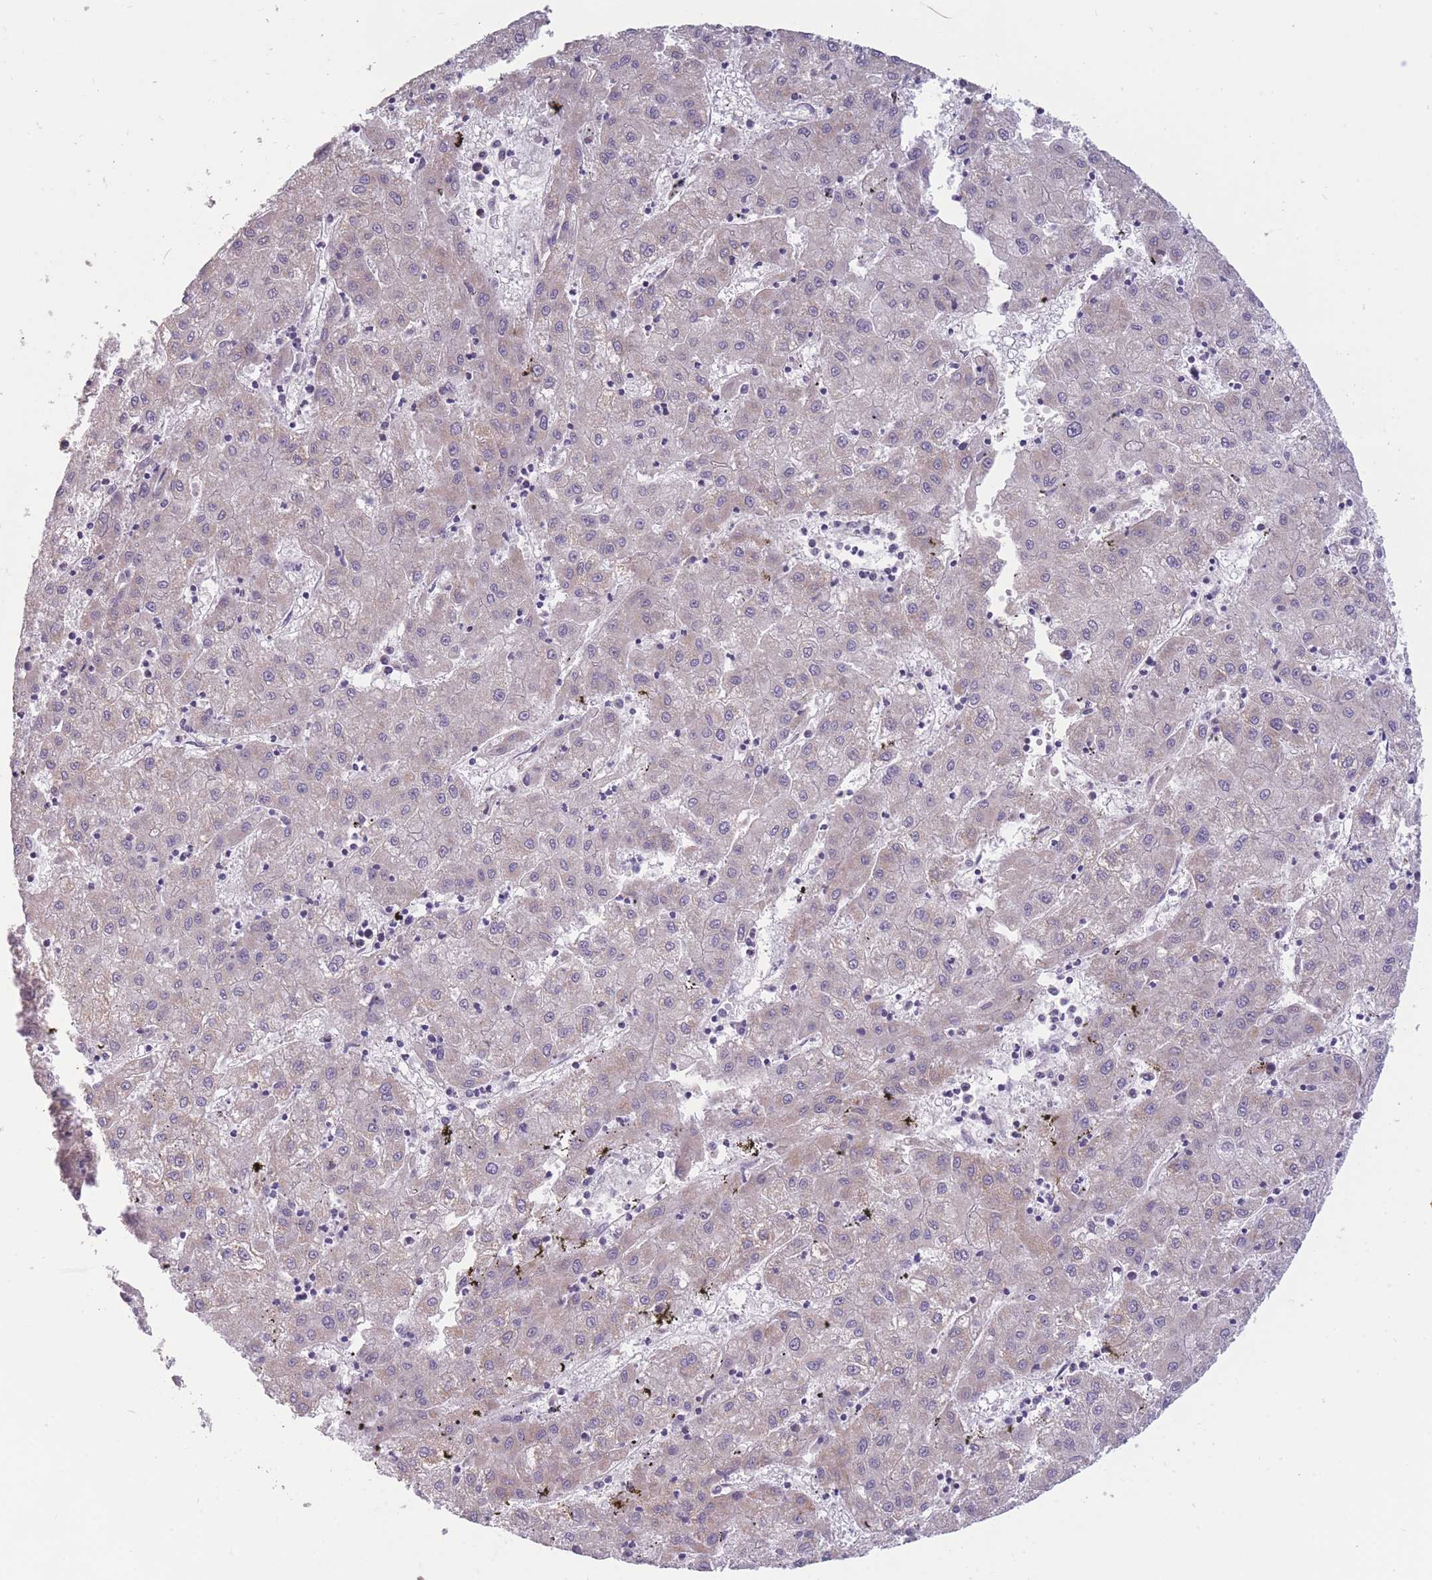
{"staining": {"intensity": "weak", "quantity": "<25%", "location": "cytoplasmic/membranous"}, "tissue": "liver cancer", "cell_type": "Tumor cells", "image_type": "cancer", "snomed": [{"axis": "morphology", "description": "Carcinoma, Hepatocellular, NOS"}, {"axis": "topography", "description": "Liver"}], "caption": "Hepatocellular carcinoma (liver) stained for a protein using immunohistochemistry shows no positivity tumor cells.", "gene": "MRPS18C", "patient": {"sex": "male", "age": 72}}